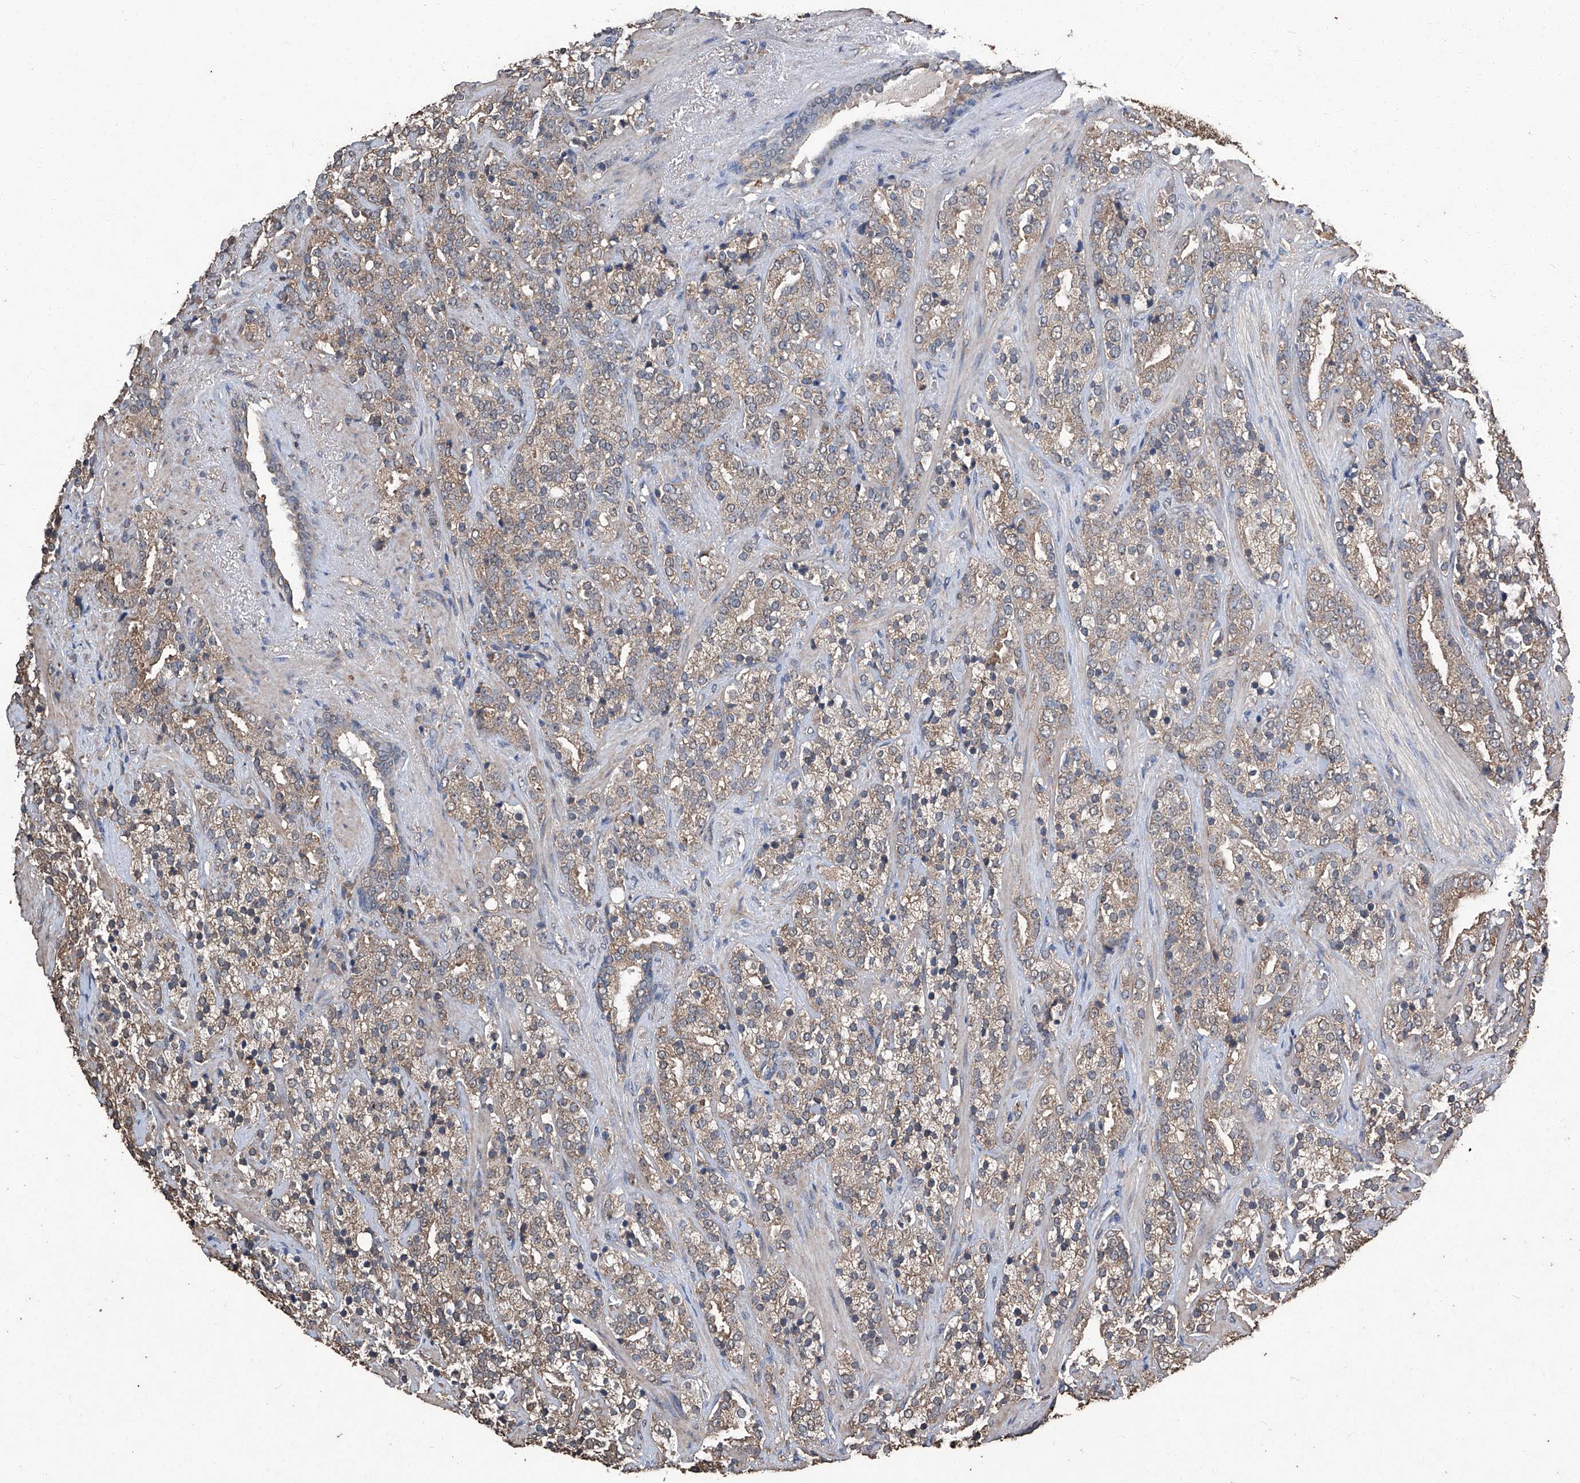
{"staining": {"intensity": "moderate", "quantity": ">75%", "location": "cytoplasmic/membranous"}, "tissue": "prostate cancer", "cell_type": "Tumor cells", "image_type": "cancer", "snomed": [{"axis": "morphology", "description": "Adenocarcinoma, High grade"}, {"axis": "topography", "description": "Prostate"}], "caption": "IHC histopathology image of neoplastic tissue: adenocarcinoma (high-grade) (prostate) stained using IHC displays medium levels of moderate protein expression localized specifically in the cytoplasmic/membranous of tumor cells, appearing as a cytoplasmic/membranous brown color.", "gene": "STARD7", "patient": {"sex": "male", "age": 71}}